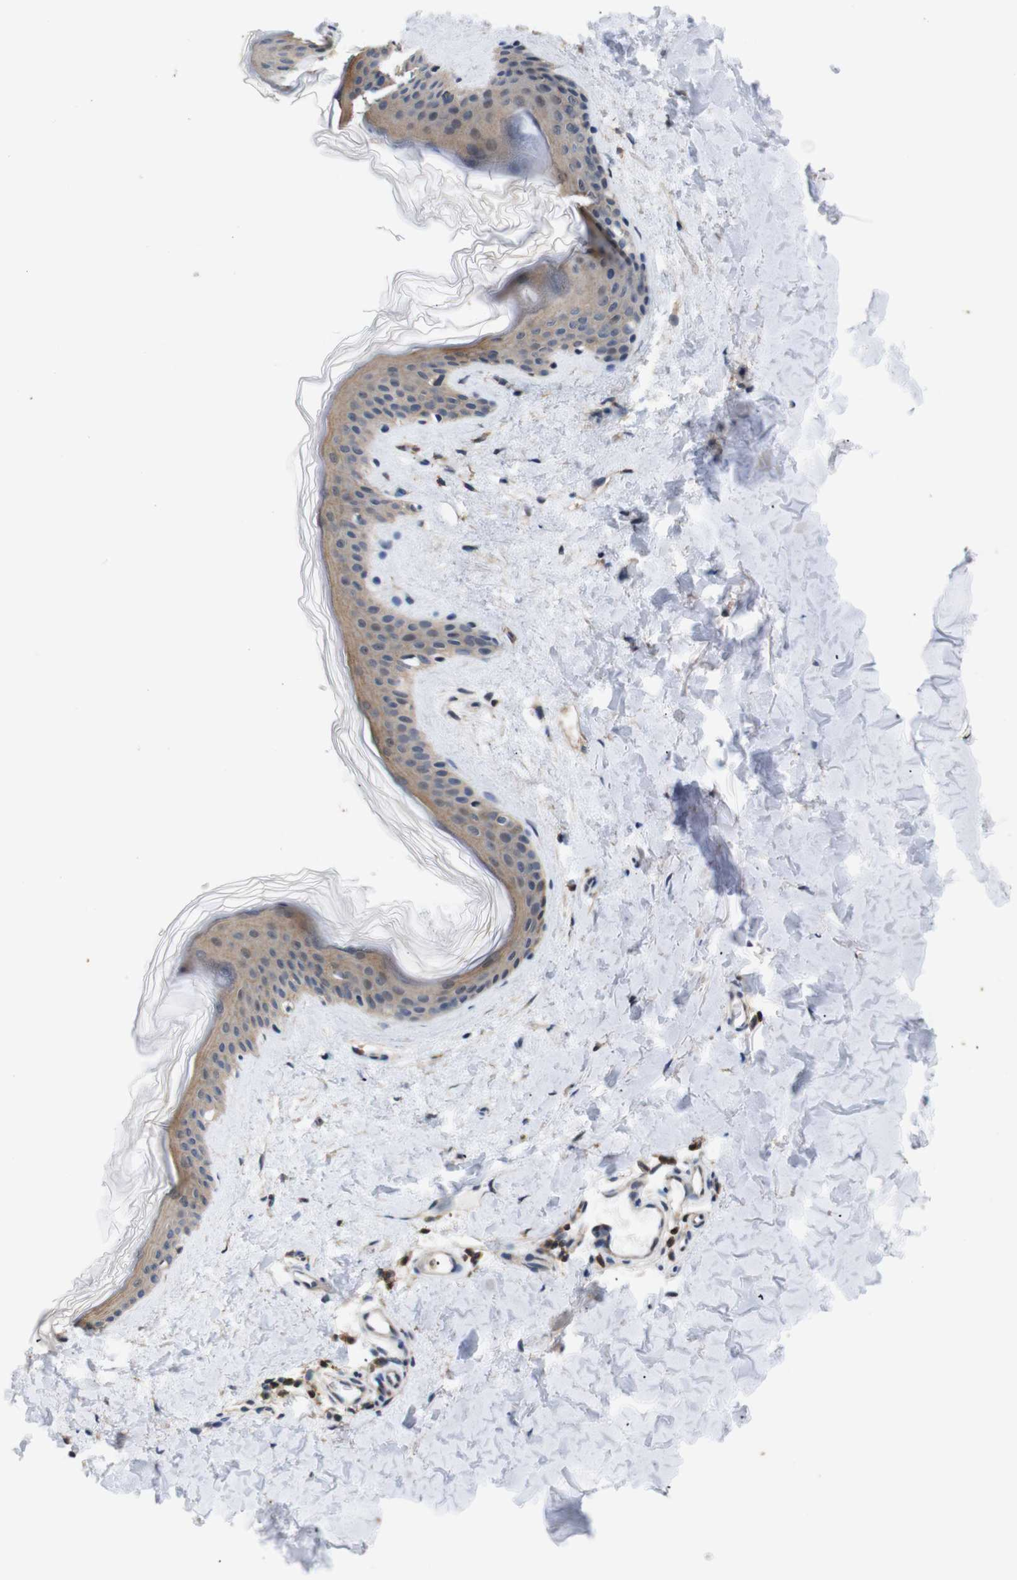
{"staining": {"intensity": "moderate", "quantity": "25%-75%", "location": "cytoplasmic/membranous"}, "tissue": "skin", "cell_type": "Fibroblasts", "image_type": "normal", "snomed": [{"axis": "morphology", "description": "Normal tissue, NOS"}, {"axis": "topography", "description": "Skin"}], "caption": "Skin stained with immunohistochemistry displays moderate cytoplasmic/membranous expression in about 25%-75% of fibroblasts.", "gene": "BRWD3", "patient": {"sex": "female", "age": 41}}